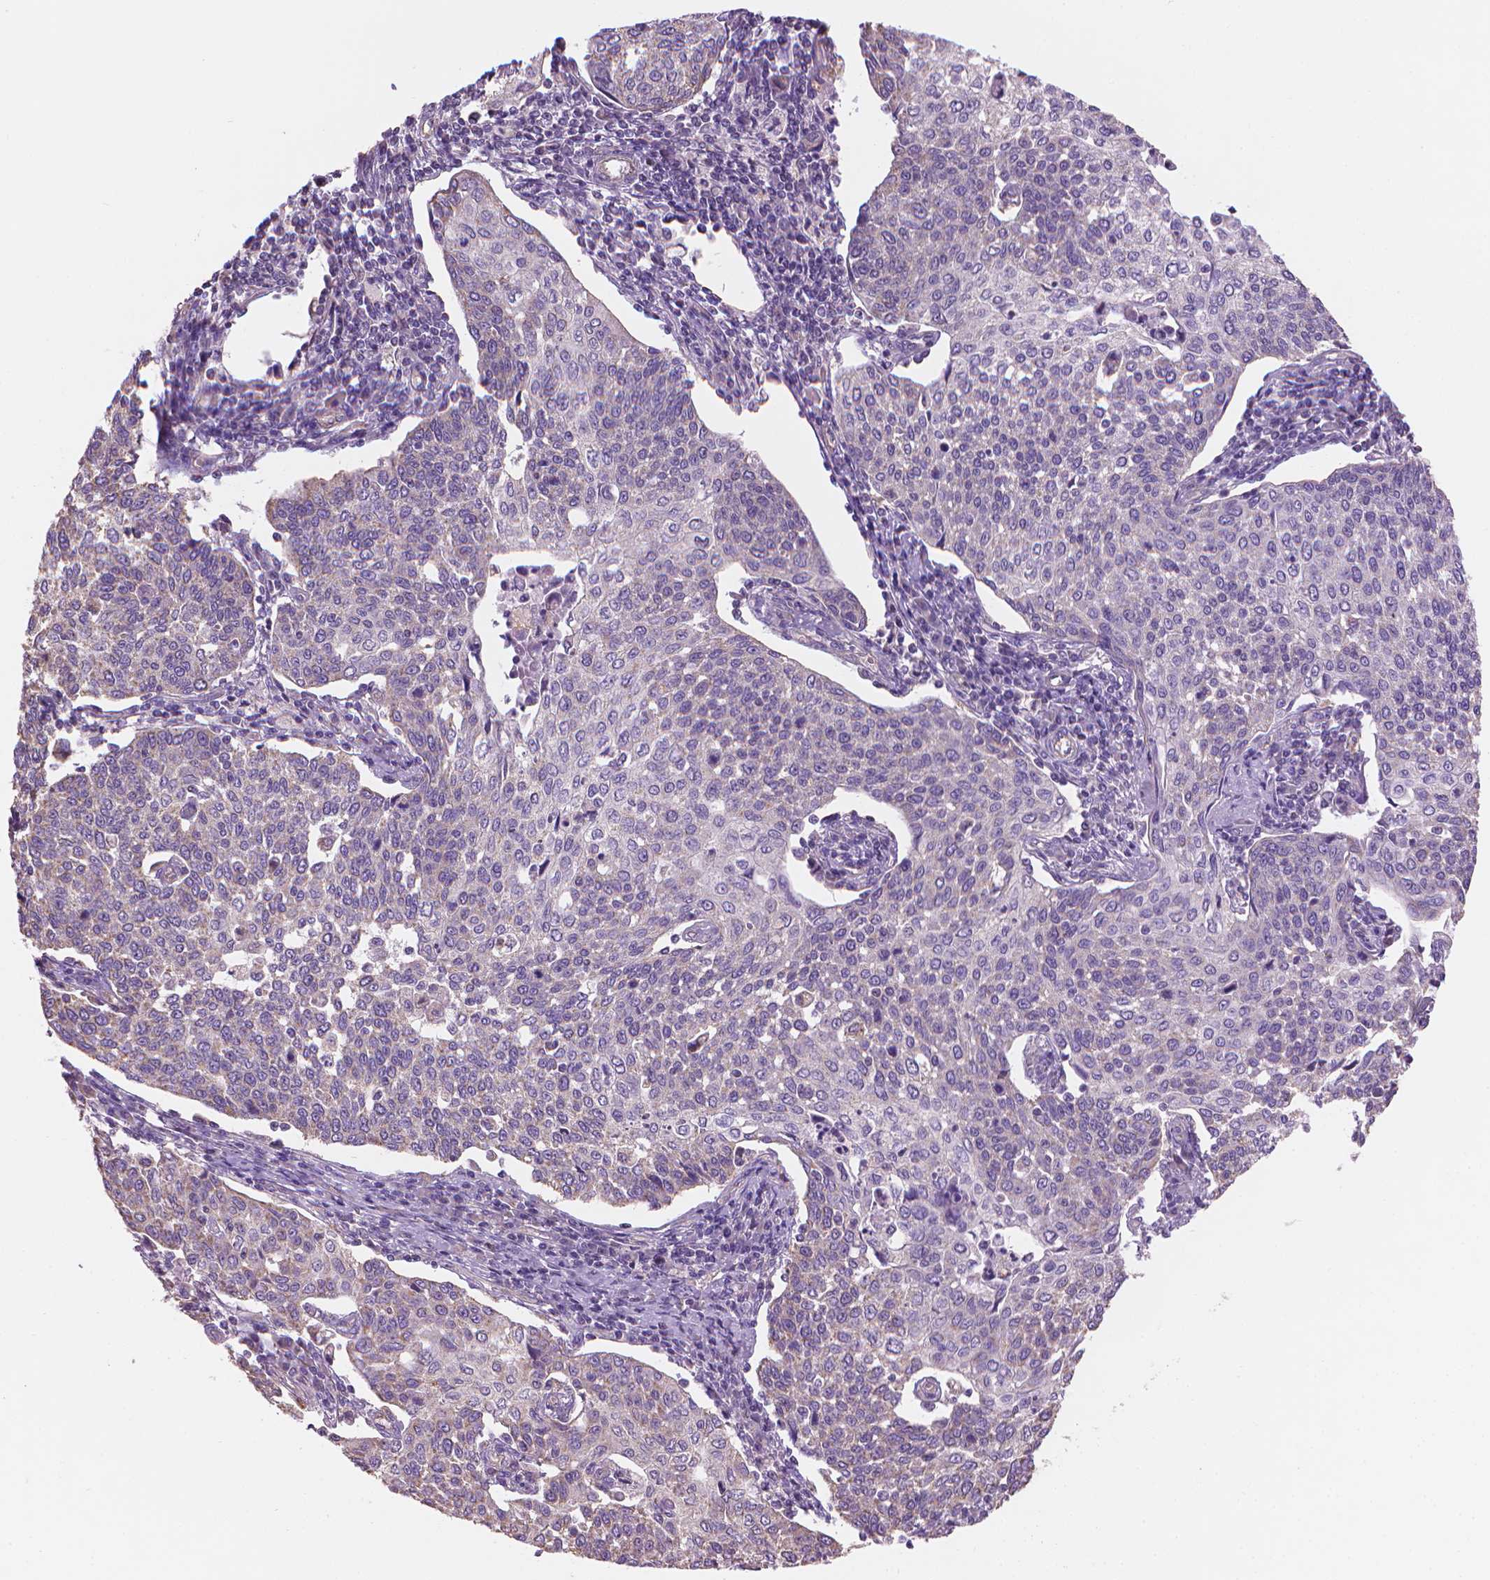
{"staining": {"intensity": "negative", "quantity": "none", "location": "none"}, "tissue": "cervical cancer", "cell_type": "Tumor cells", "image_type": "cancer", "snomed": [{"axis": "morphology", "description": "Squamous cell carcinoma, NOS"}, {"axis": "topography", "description": "Cervix"}], "caption": "The micrograph demonstrates no staining of tumor cells in squamous cell carcinoma (cervical).", "gene": "TTC29", "patient": {"sex": "female", "age": 34}}